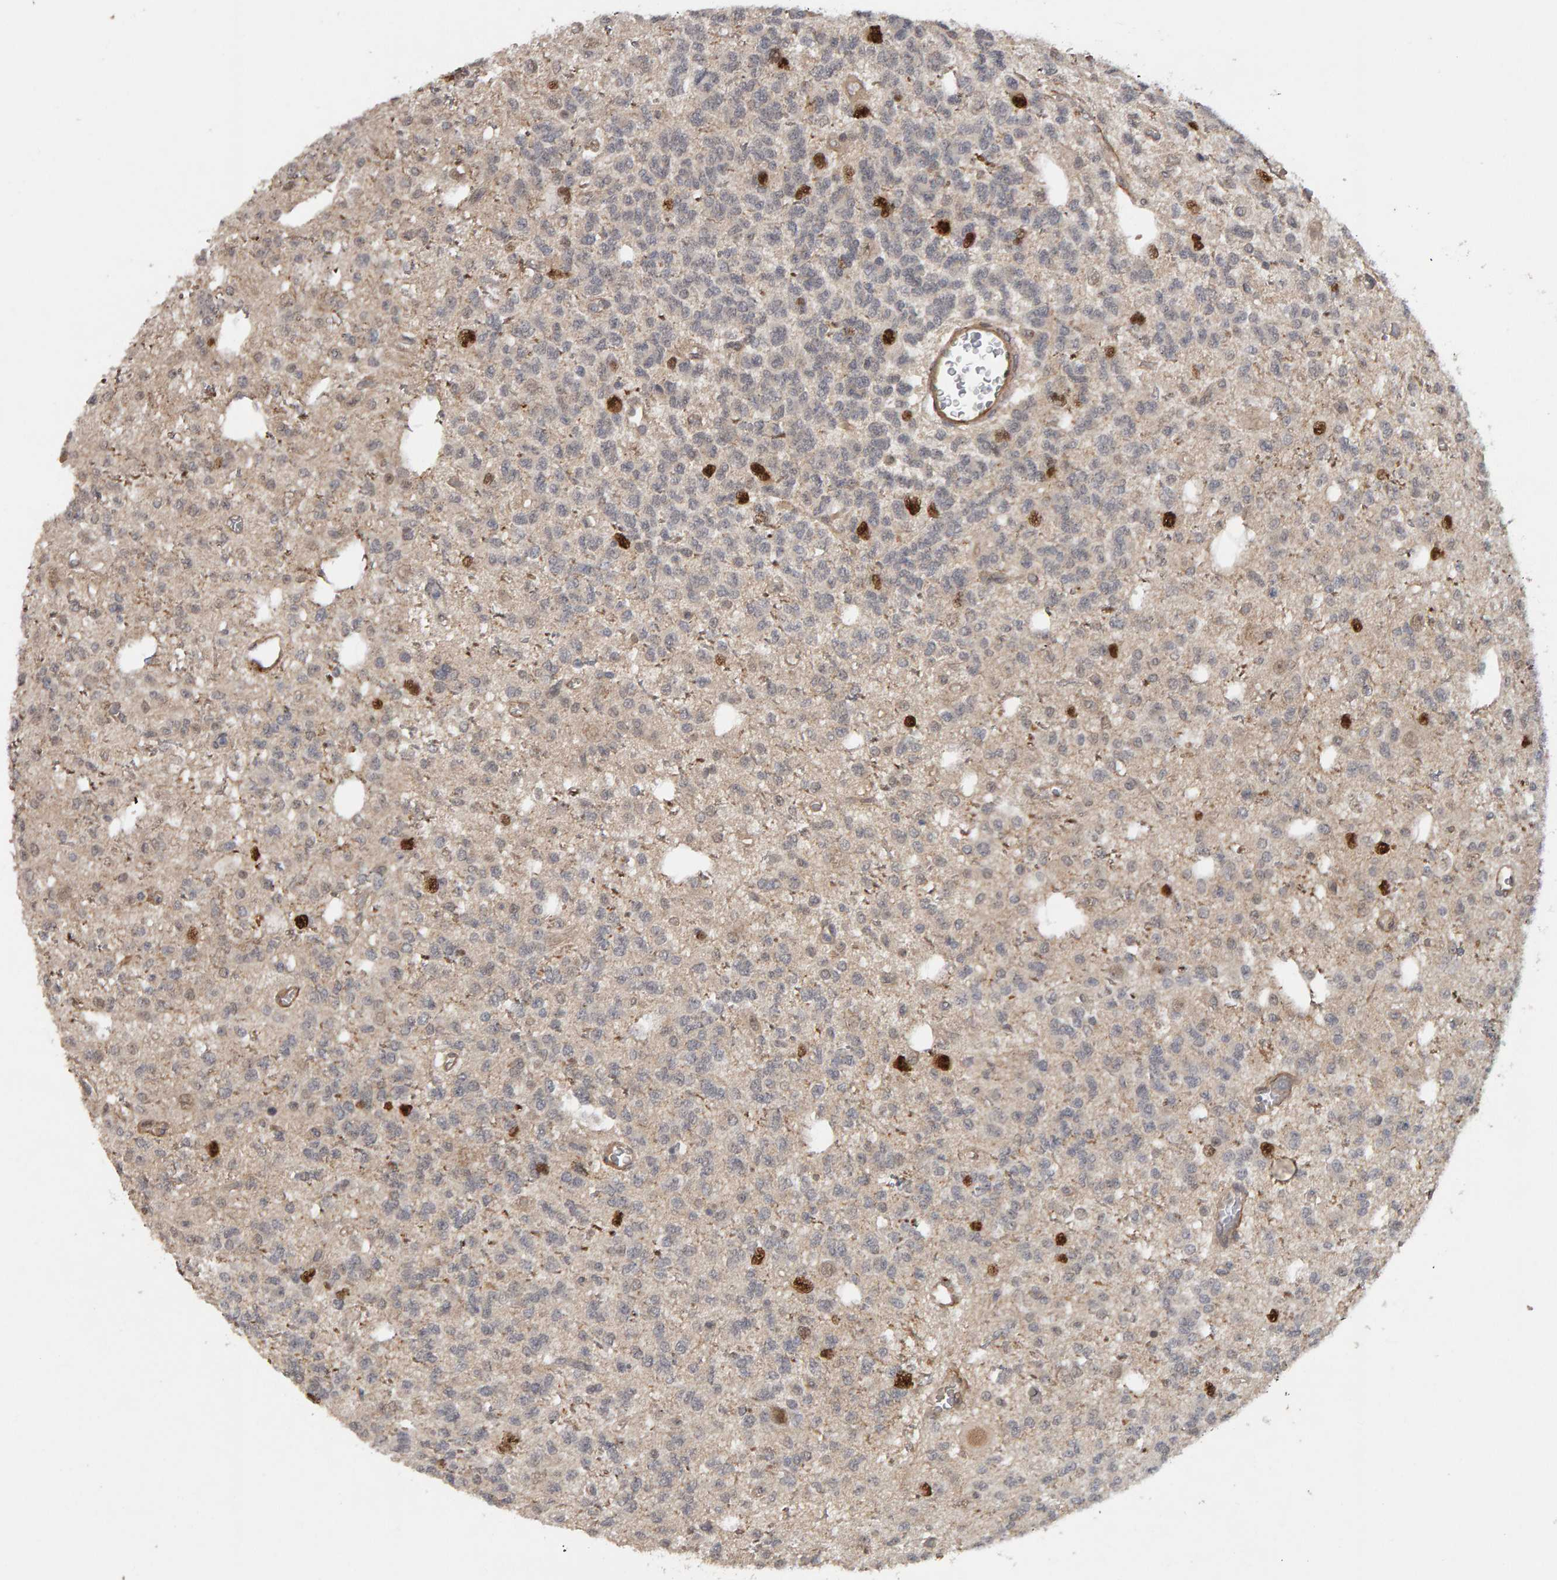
{"staining": {"intensity": "strong", "quantity": "<25%", "location": "nuclear"}, "tissue": "glioma", "cell_type": "Tumor cells", "image_type": "cancer", "snomed": [{"axis": "morphology", "description": "Glioma, malignant, Low grade"}, {"axis": "topography", "description": "Brain"}], "caption": "Immunohistochemical staining of human malignant glioma (low-grade) reveals medium levels of strong nuclear protein positivity in approximately <25% of tumor cells.", "gene": "CDCA5", "patient": {"sex": "male", "age": 38}}